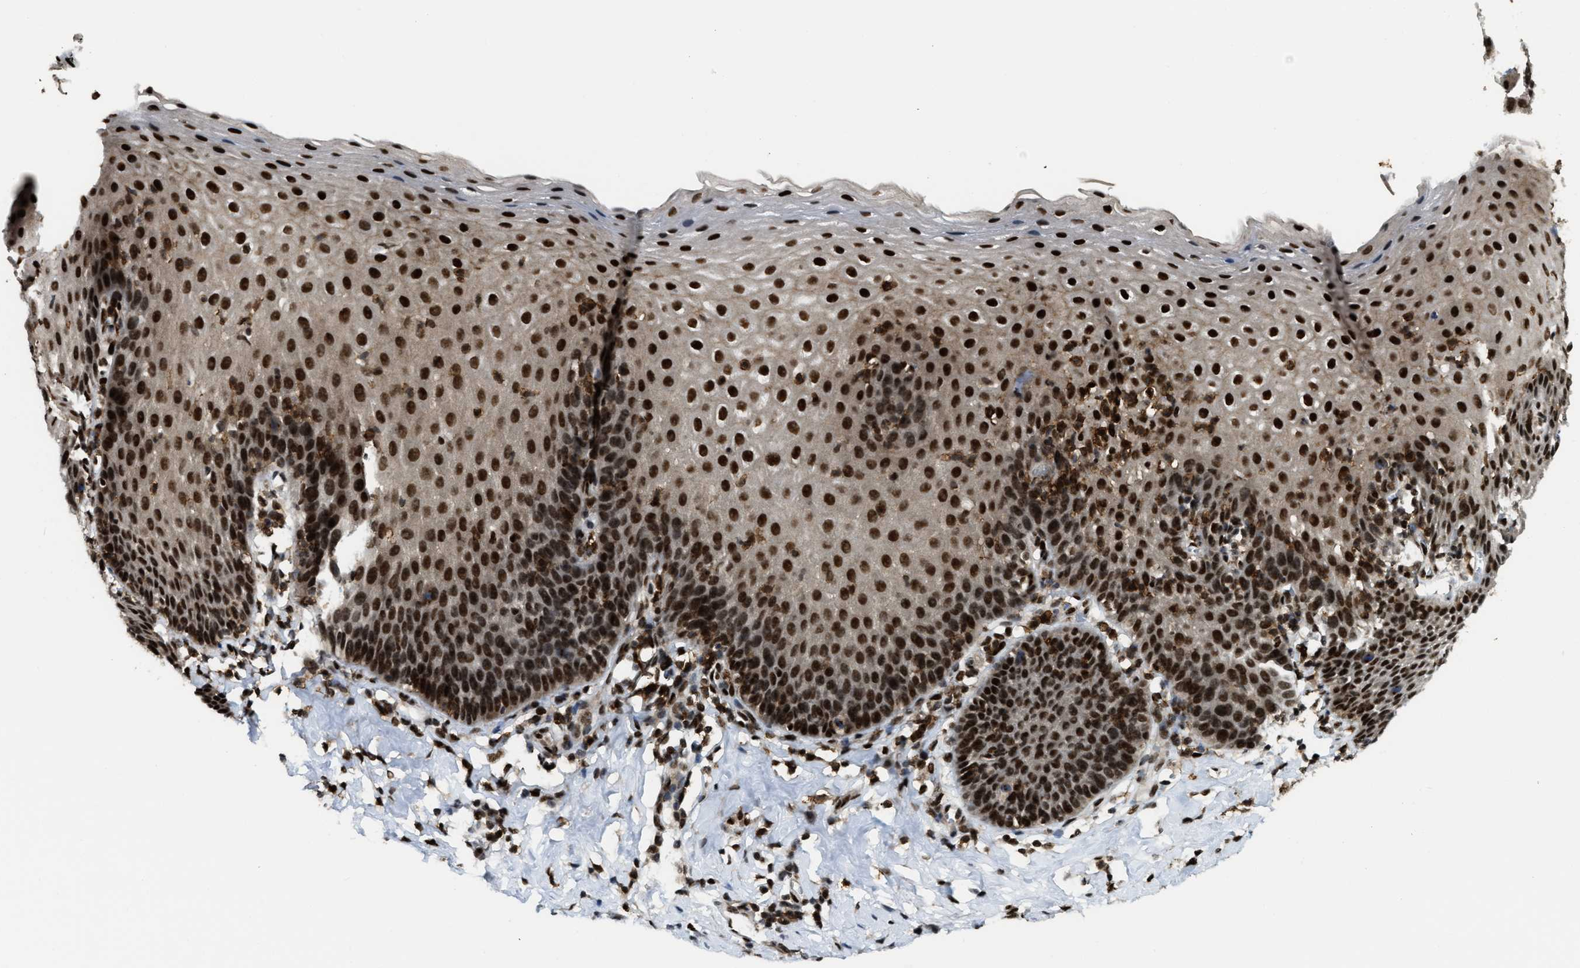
{"staining": {"intensity": "strong", "quantity": ">75%", "location": "nuclear"}, "tissue": "esophagus", "cell_type": "Squamous epithelial cells", "image_type": "normal", "snomed": [{"axis": "morphology", "description": "Normal tissue, NOS"}, {"axis": "topography", "description": "Esophagus"}], "caption": "Immunohistochemistry photomicrograph of unremarkable esophagus: esophagus stained using immunohistochemistry shows high levels of strong protein expression localized specifically in the nuclear of squamous epithelial cells, appearing as a nuclear brown color.", "gene": "NUMA1", "patient": {"sex": "female", "age": 61}}